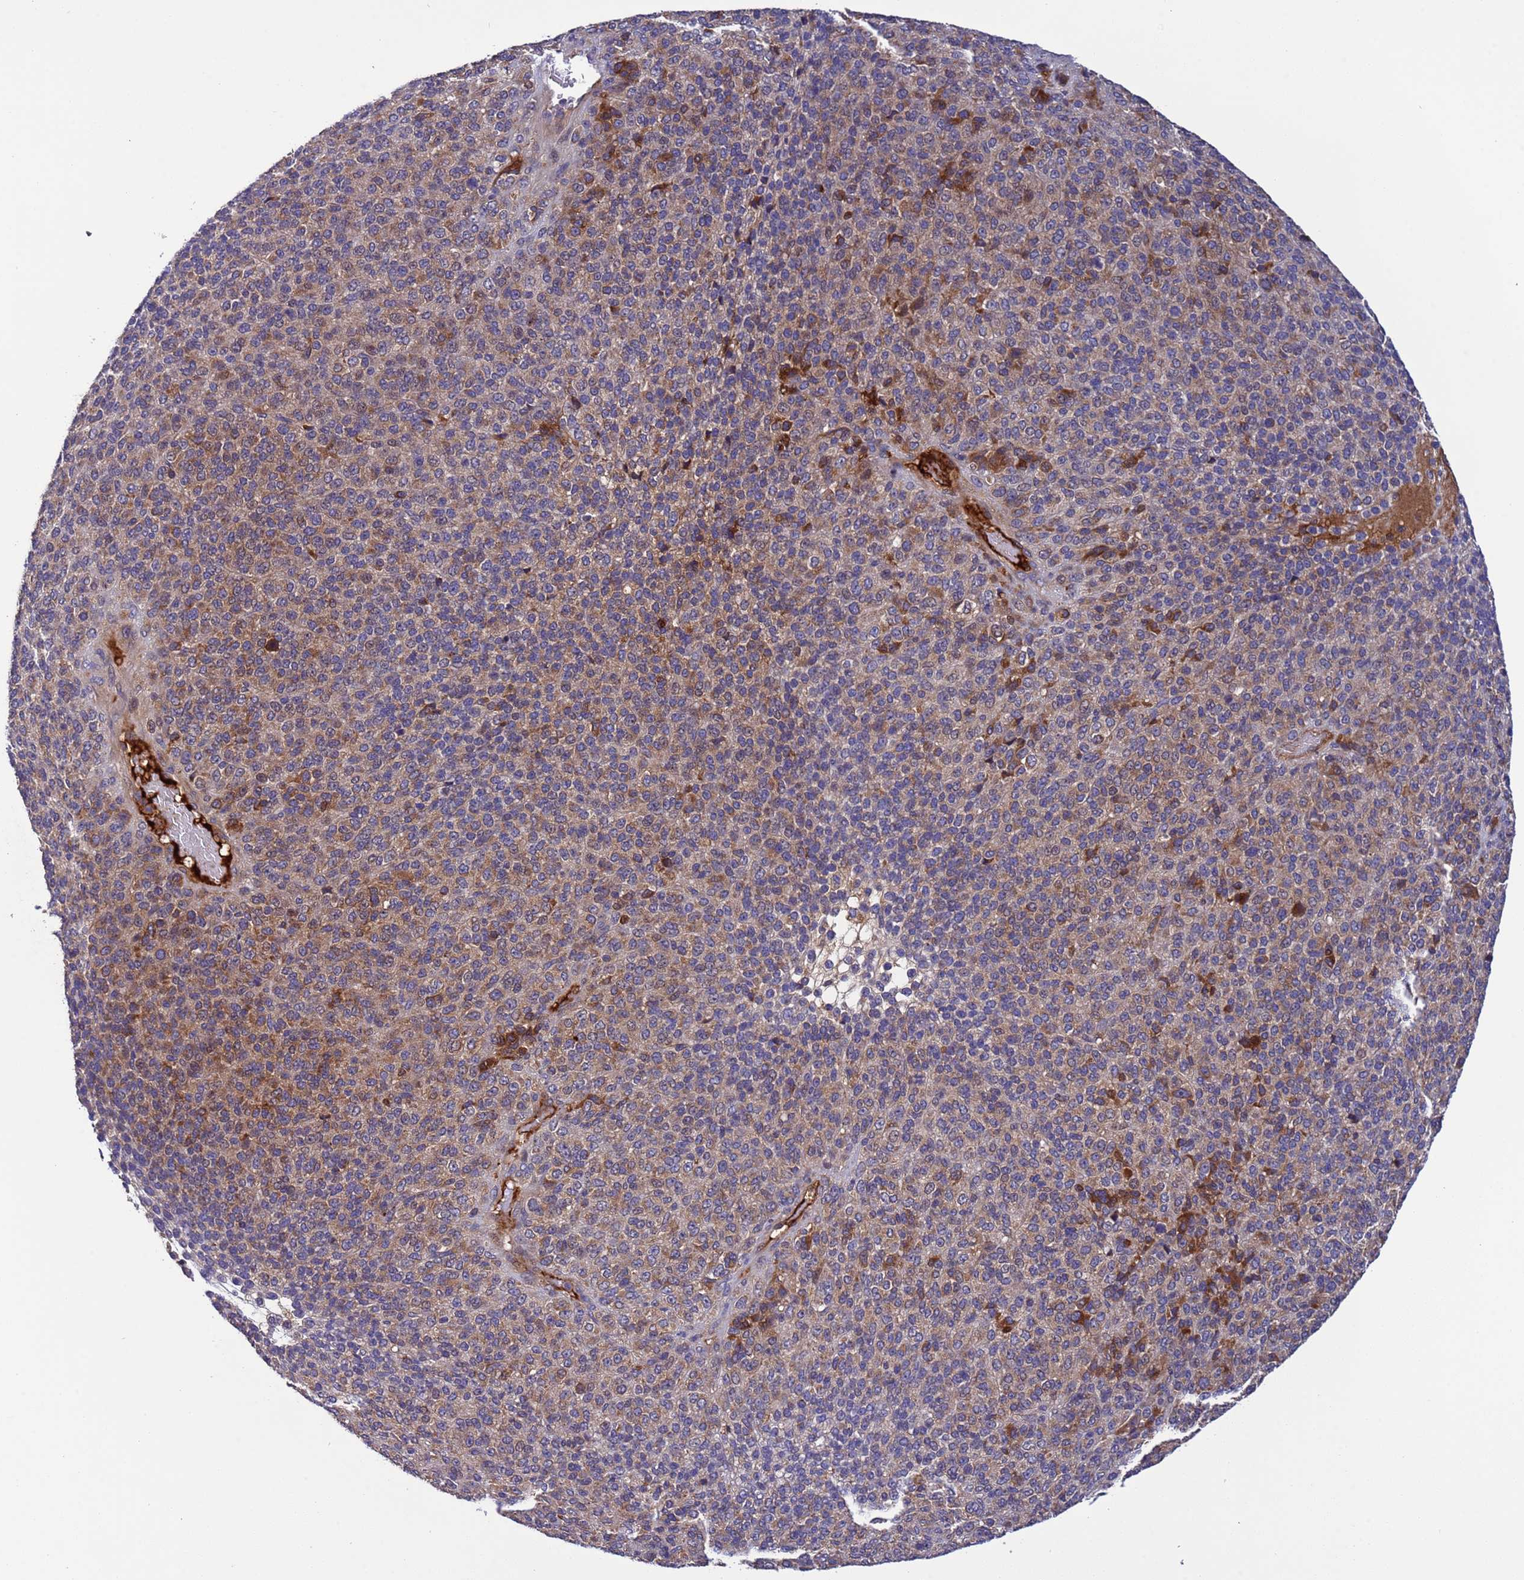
{"staining": {"intensity": "moderate", "quantity": "25%-75%", "location": "cytoplasmic/membranous"}, "tissue": "melanoma", "cell_type": "Tumor cells", "image_type": "cancer", "snomed": [{"axis": "morphology", "description": "Malignant melanoma, Metastatic site"}, {"axis": "topography", "description": "Brain"}], "caption": "Human melanoma stained for a protein (brown) shows moderate cytoplasmic/membranous positive positivity in about 25%-75% of tumor cells.", "gene": "PARP16", "patient": {"sex": "female", "age": 56}}